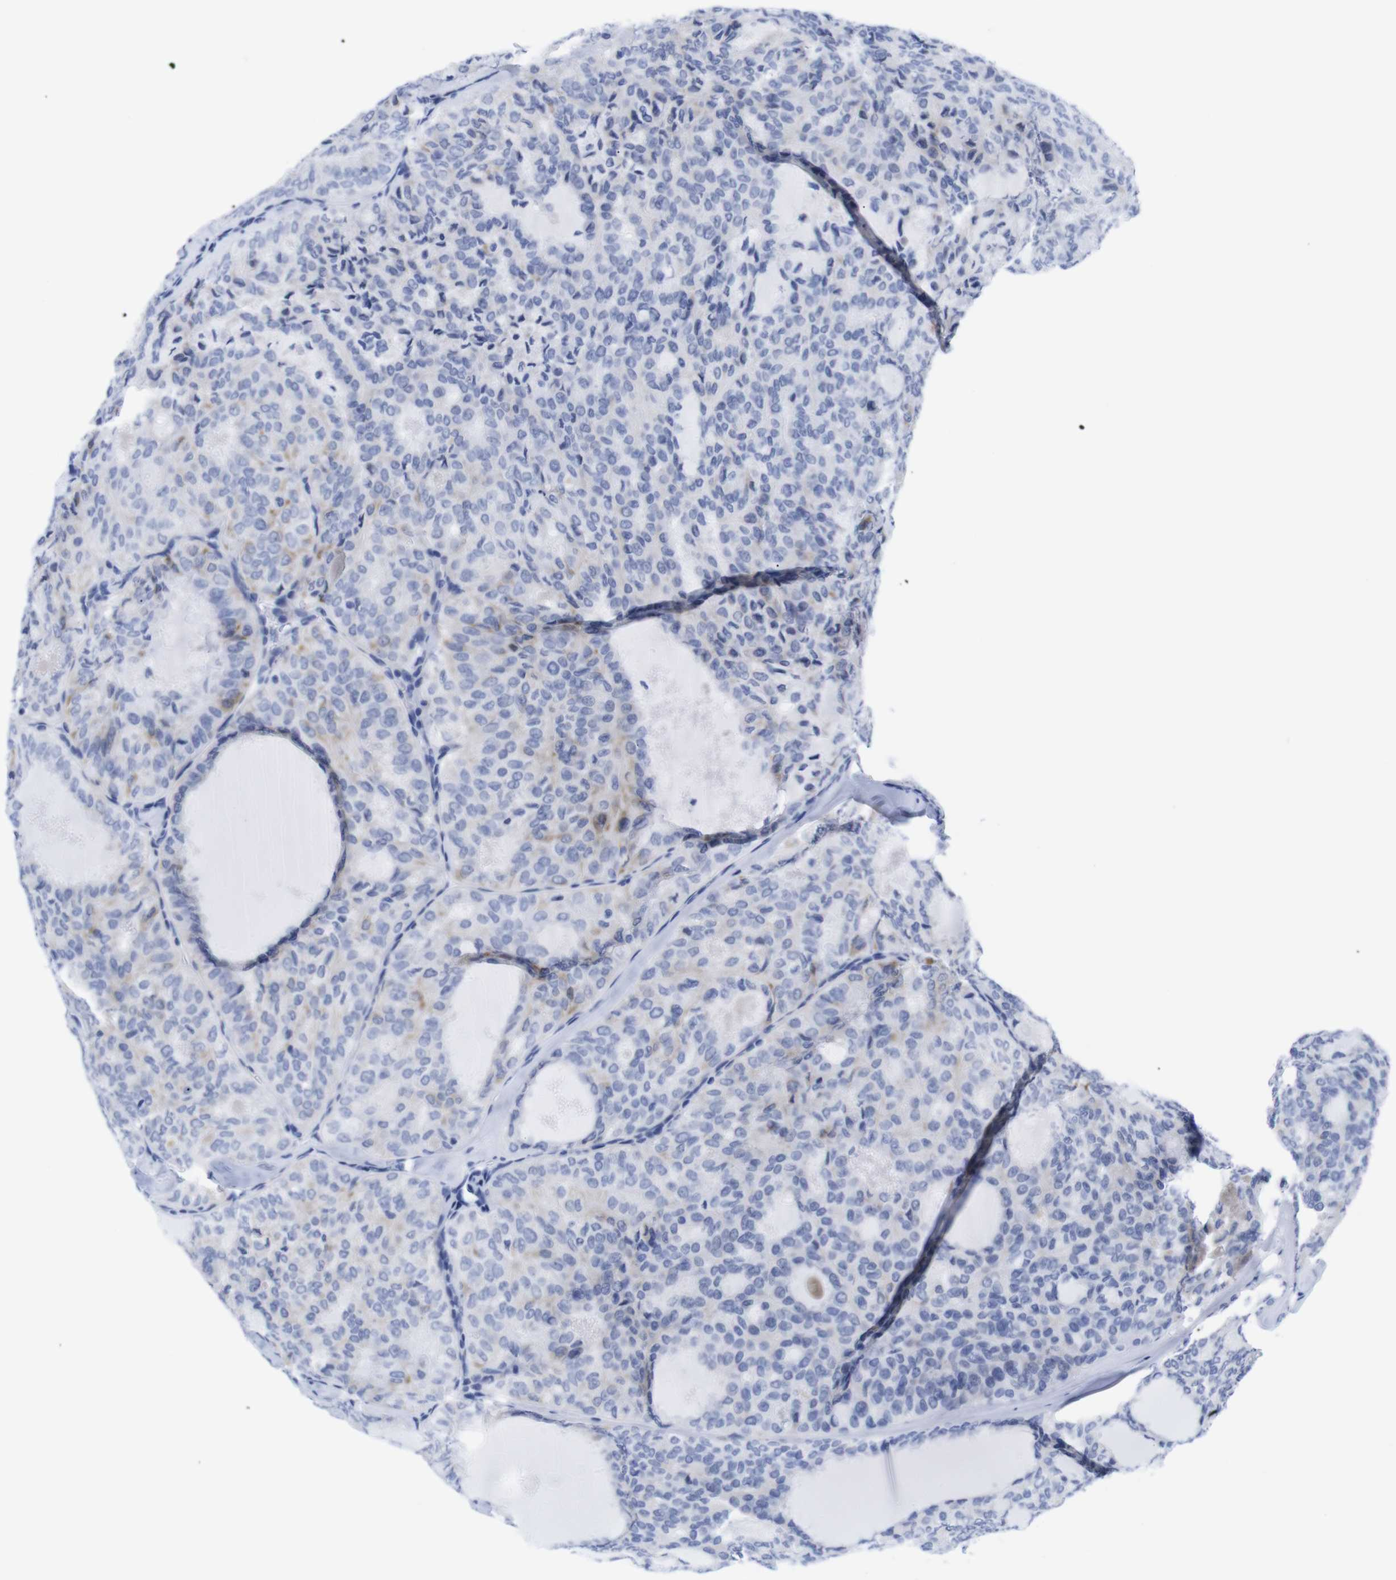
{"staining": {"intensity": "negative", "quantity": "none", "location": "none"}, "tissue": "thyroid cancer", "cell_type": "Tumor cells", "image_type": "cancer", "snomed": [{"axis": "morphology", "description": "Follicular adenoma carcinoma, NOS"}, {"axis": "topography", "description": "Thyroid gland"}], "caption": "IHC of thyroid cancer displays no expression in tumor cells.", "gene": "LRRC55", "patient": {"sex": "male", "age": 75}}